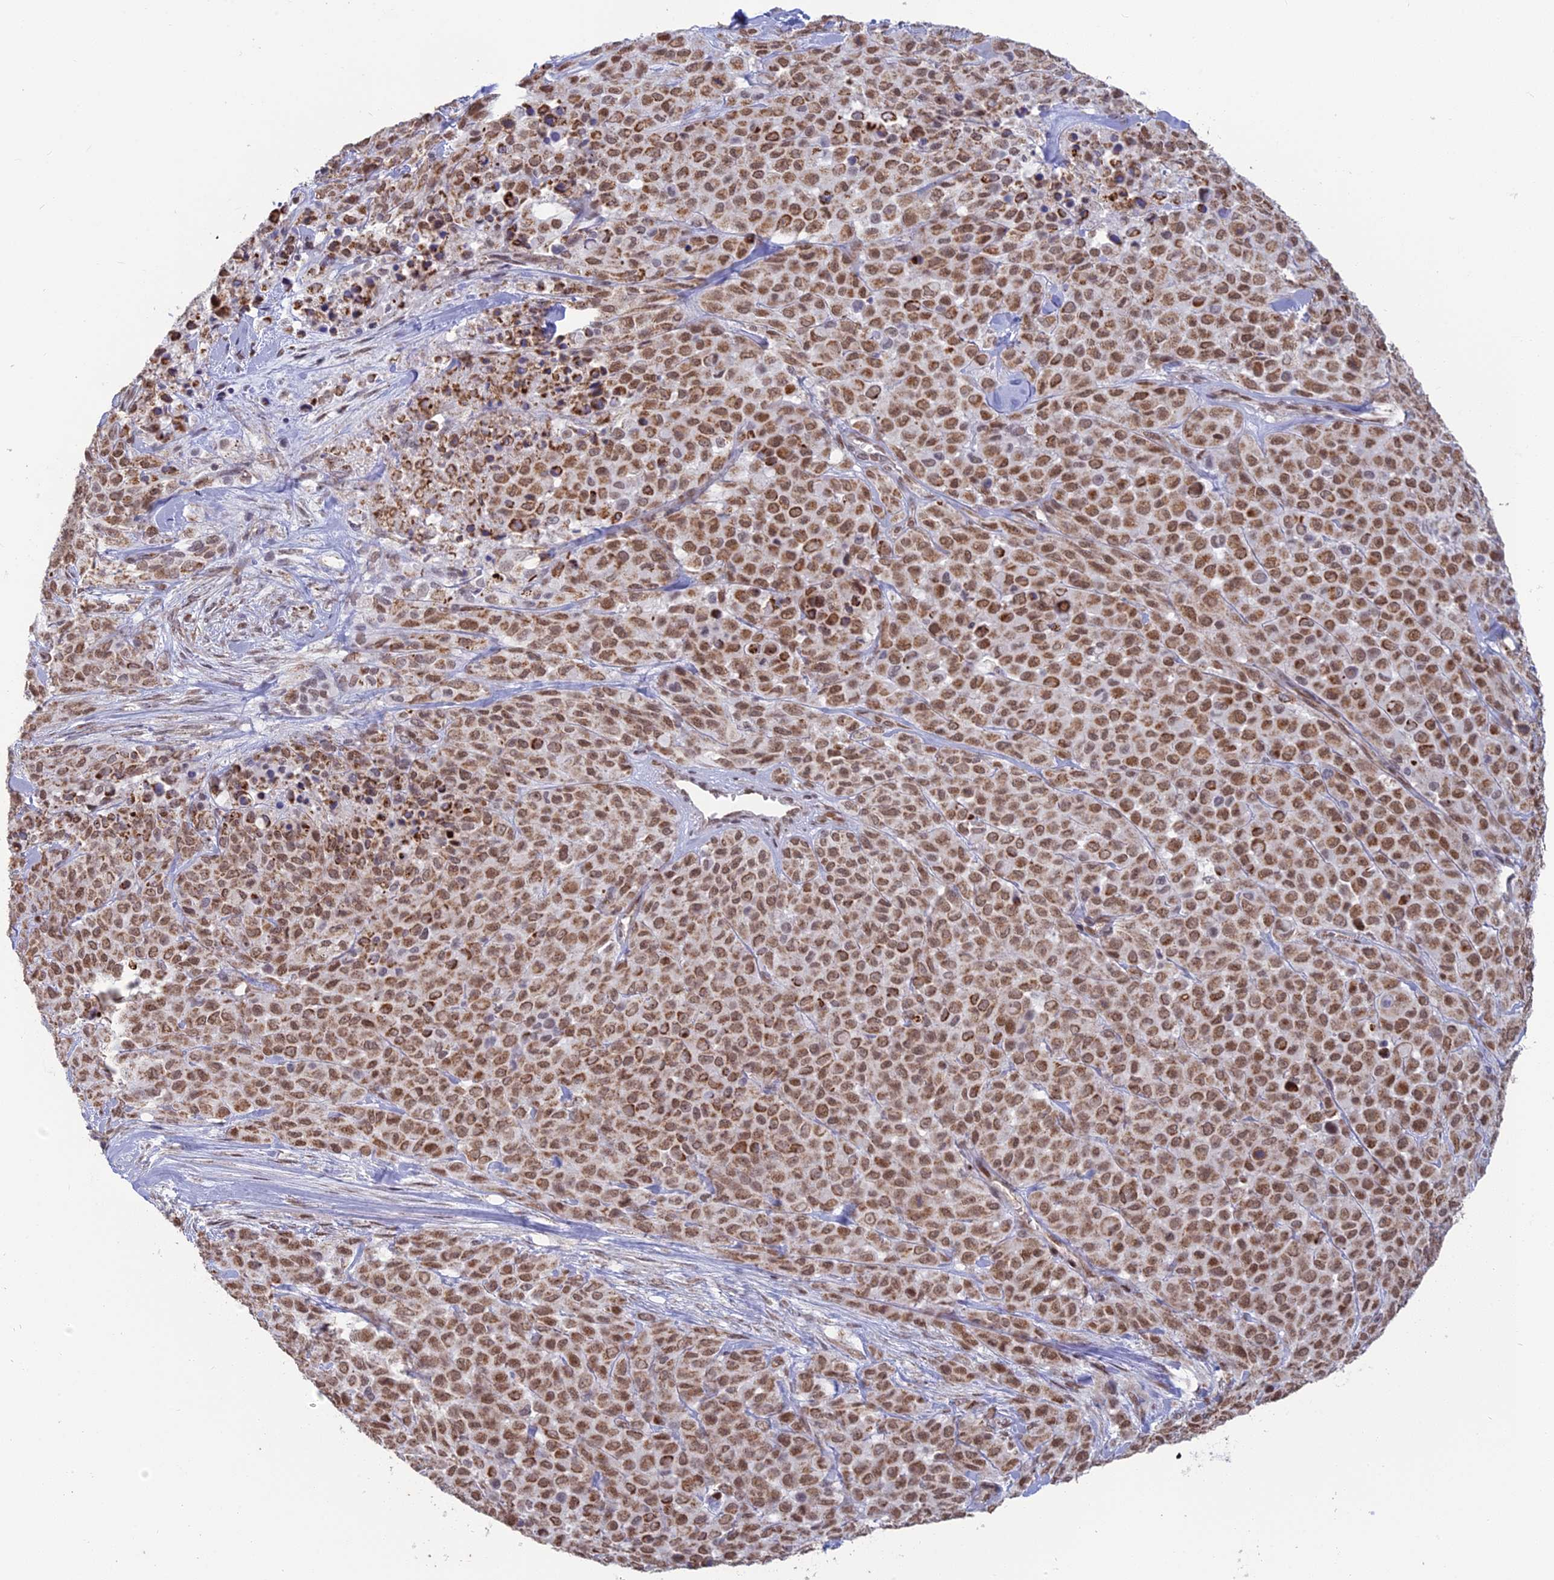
{"staining": {"intensity": "moderate", "quantity": ">75%", "location": "nuclear"}, "tissue": "melanoma", "cell_type": "Tumor cells", "image_type": "cancer", "snomed": [{"axis": "morphology", "description": "Malignant melanoma, Metastatic site"}, {"axis": "topography", "description": "Skin"}], "caption": "Immunohistochemical staining of human malignant melanoma (metastatic site) shows medium levels of moderate nuclear protein staining in about >75% of tumor cells.", "gene": "ARHGAP40", "patient": {"sex": "female", "age": 81}}